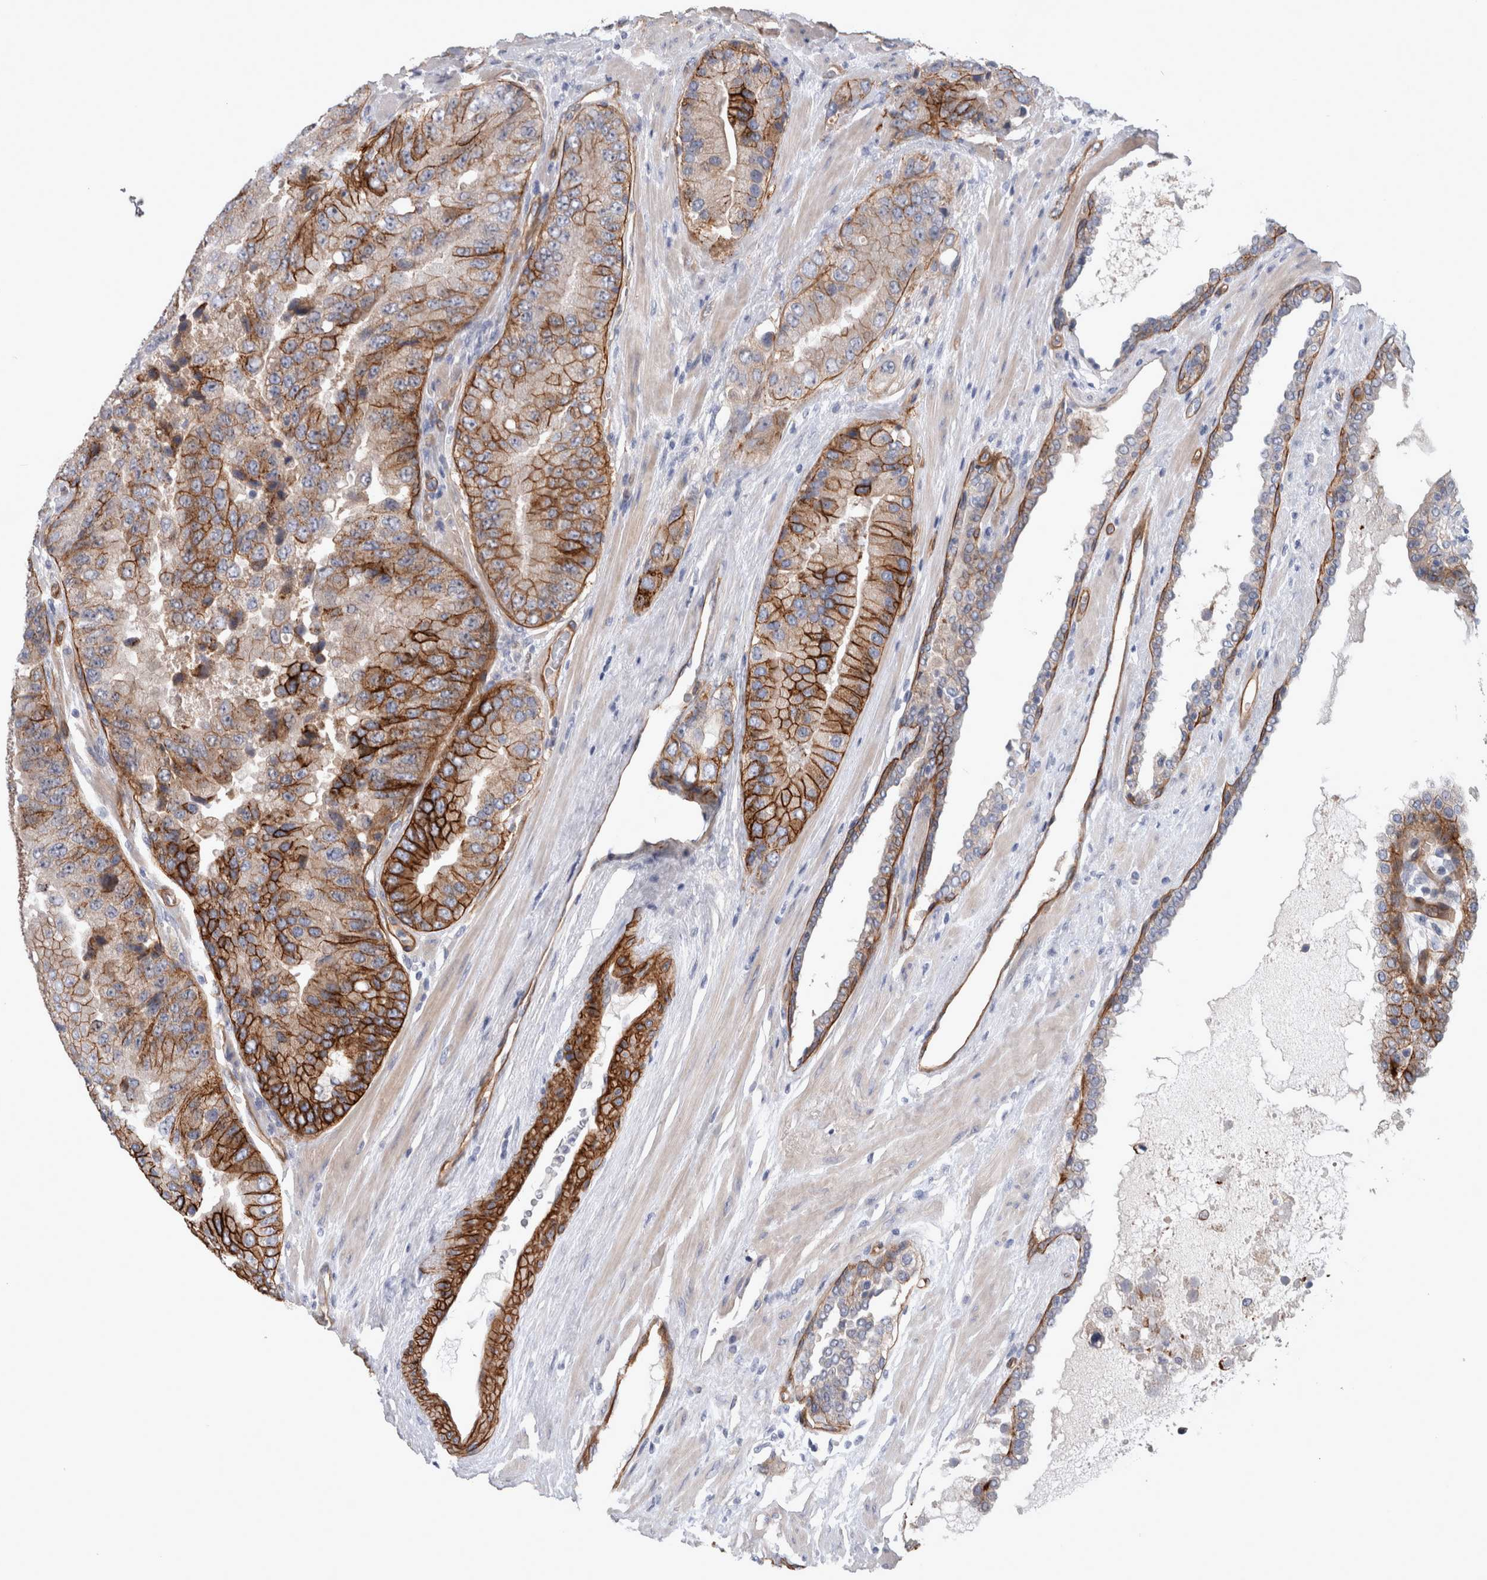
{"staining": {"intensity": "strong", "quantity": "25%-75%", "location": "cytoplasmic/membranous"}, "tissue": "prostate cancer", "cell_type": "Tumor cells", "image_type": "cancer", "snomed": [{"axis": "morphology", "description": "Adenocarcinoma, High grade"}, {"axis": "topography", "description": "Prostate"}], "caption": "A histopathology image showing strong cytoplasmic/membranous expression in about 25%-75% of tumor cells in high-grade adenocarcinoma (prostate), as visualized by brown immunohistochemical staining.", "gene": "BCAM", "patient": {"sex": "male", "age": 70}}